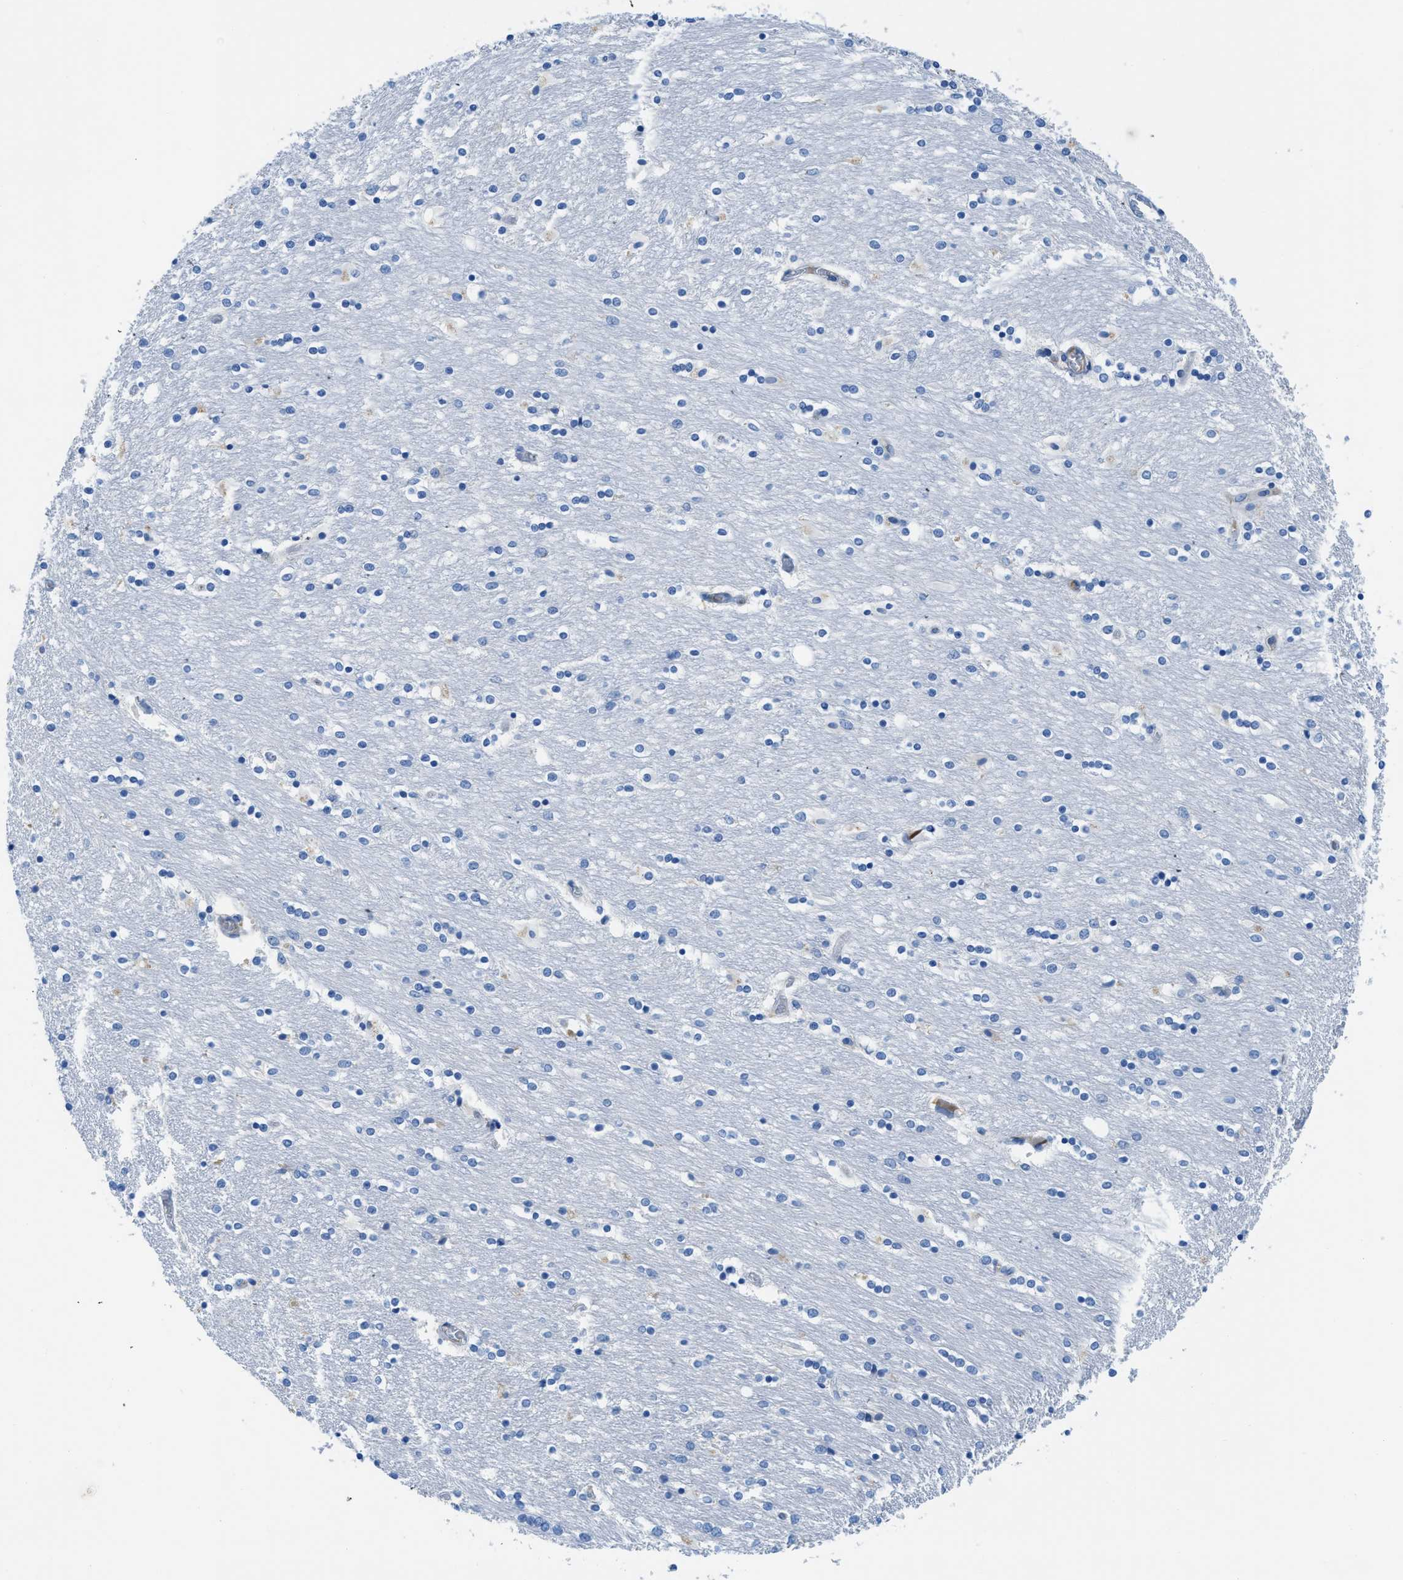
{"staining": {"intensity": "negative", "quantity": "none", "location": "none"}, "tissue": "caudate", "cell_type": "Glial cells", "image_type": "normal", "snomed": [{"axis": "morphology", "description": "Normal tissue, NOS"}, {"axis": "topography", "description": "Lateral ventricle wall"}], "caption": "This is an IHC image of unremarkable caudate. There is no staining in glial cells.", "gene": "XCR1", "patient": {"sex": "female", "age": 54}}